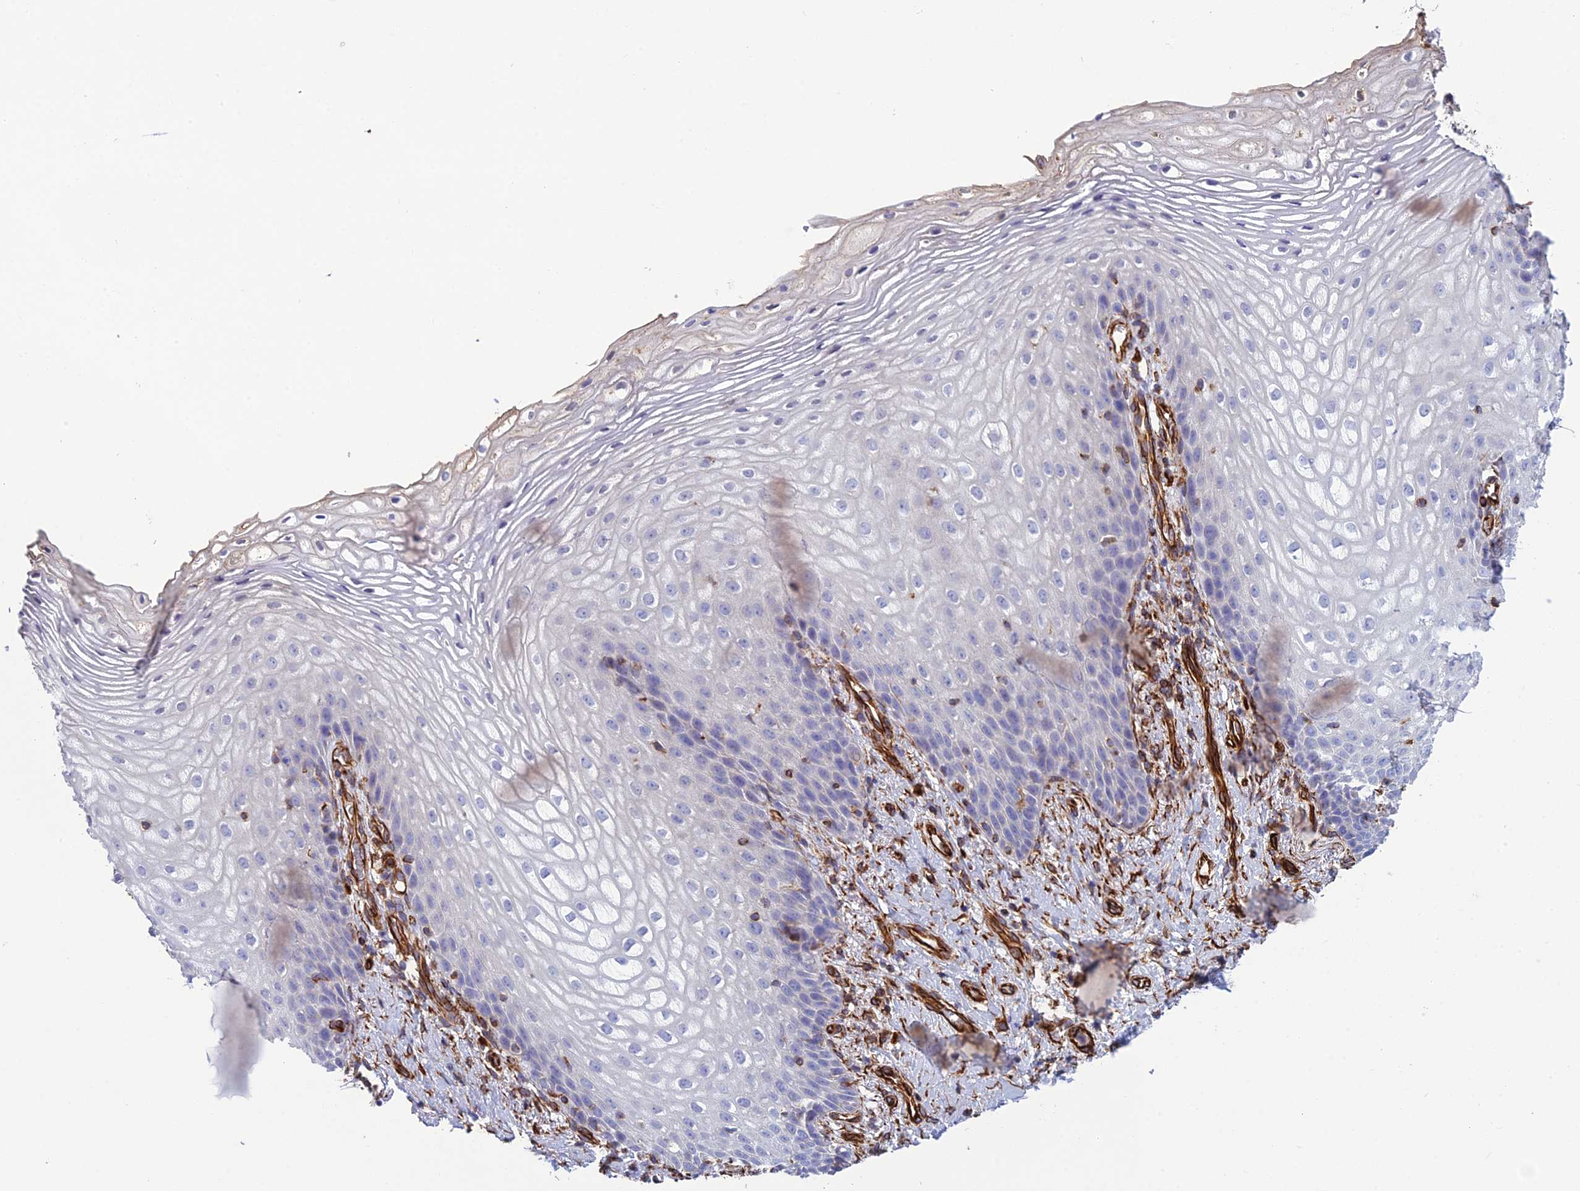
{"staining": {"intensity": "negative", "quantity": "none", "location": "none"}, "tissue": "vagina", "cell_type": "Squamous epithelial cells", "image_type": "normal", "snomed": [{"axis": "morphology", "description": "Normal tissue, NOS"}, {"axis": "topography", "description": "Vagina"}], "caption": "Vagina stained for a protein using immunohistochemistry demonstrates no expression squamous epithelial cells.", "gene": "FBXL20", "patient": {"sex": "female", "age": 60}}